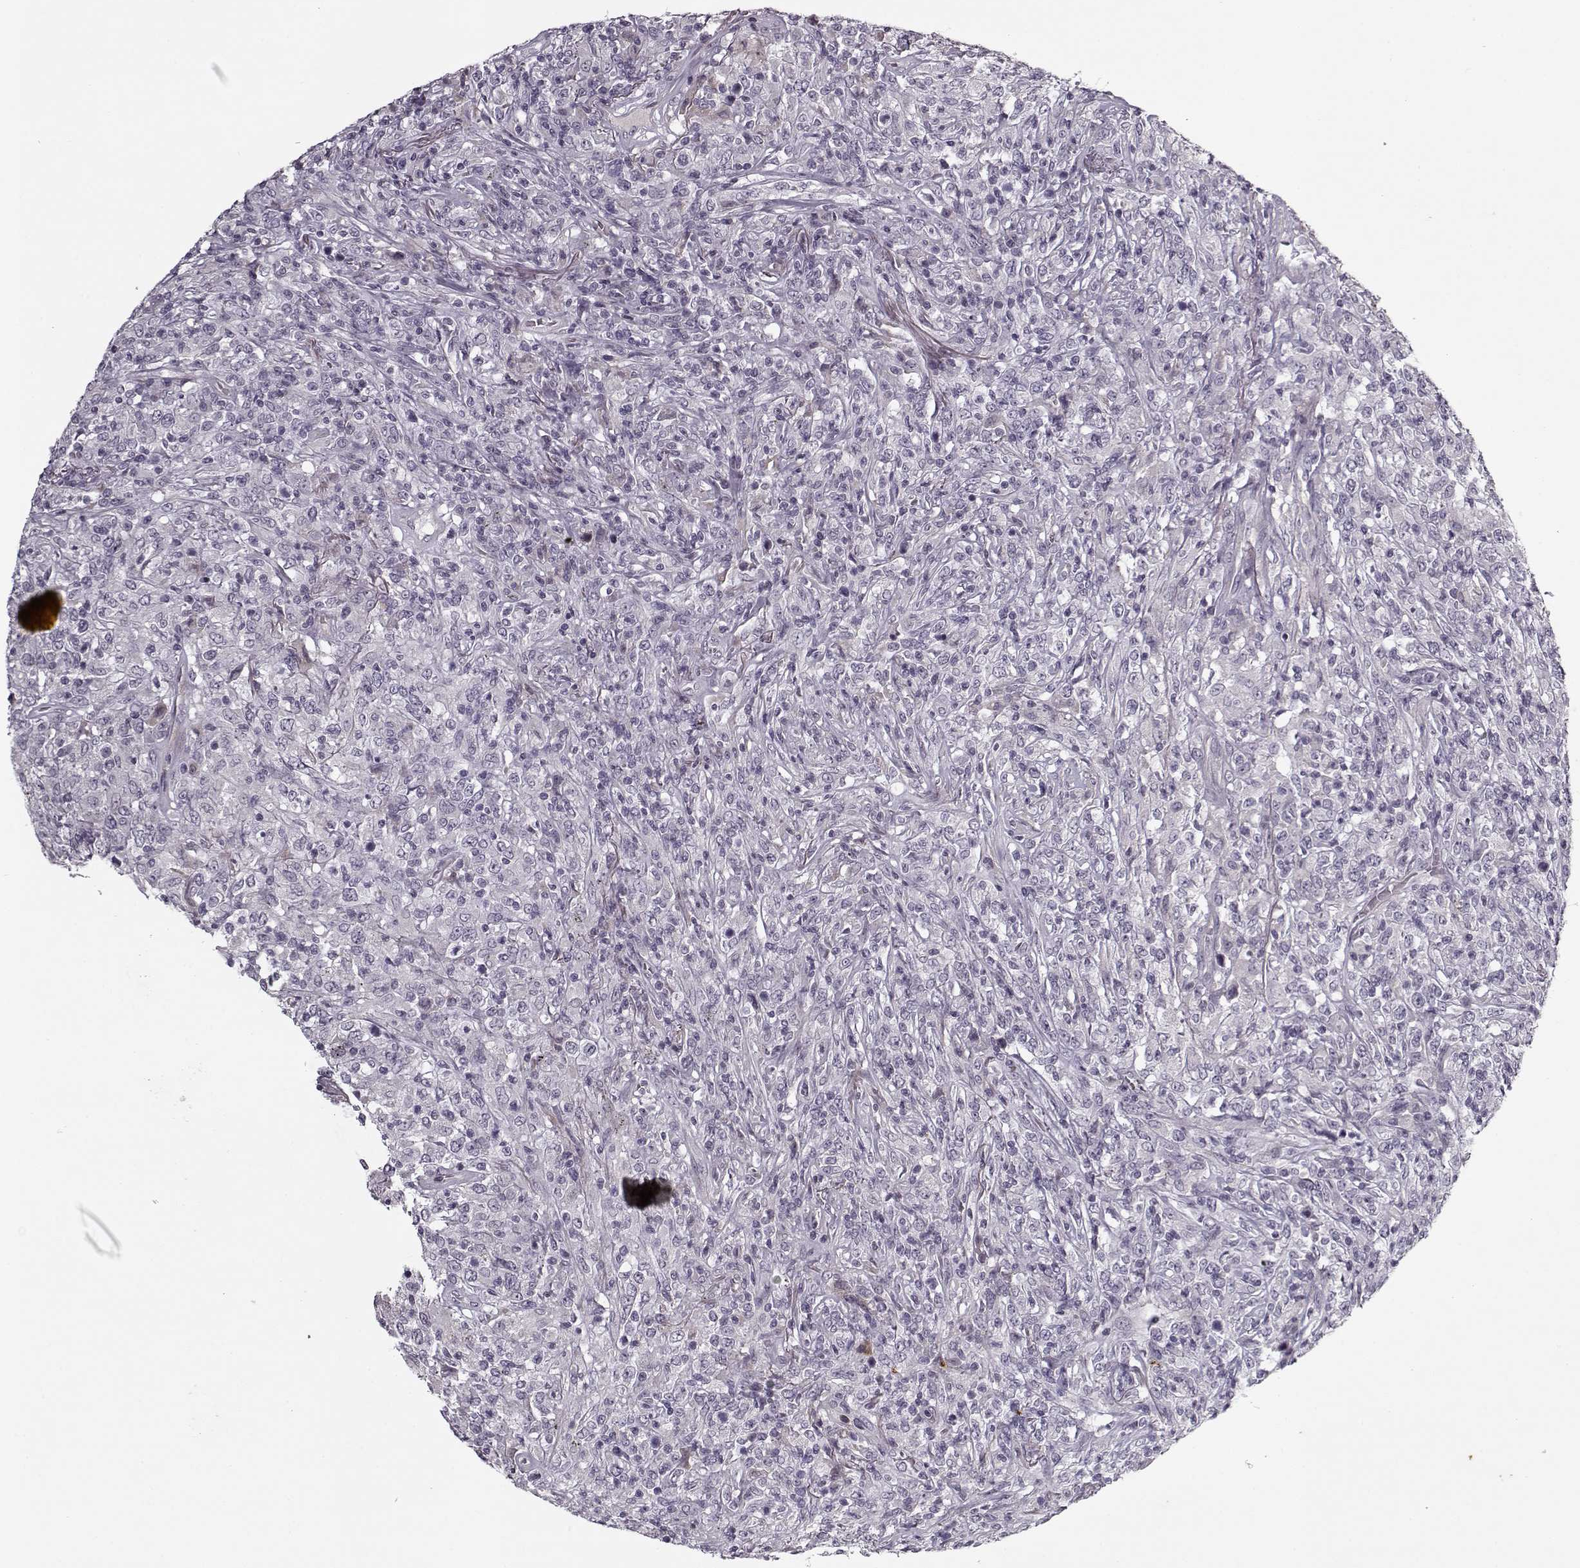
{"staining": {"intensity": "negative", "quantity": "none", "location": "none"}, "tissue": "lymphoma", "cell_type": "Tumor cells", "image_type": "cancer", "snomed": [{"axis": "morphology", "description": "Malignant lymphoma, non-Hodgkin's type, High grade"}, {"axis": "topography", "description": "Lung"}], "caption": "Immunohistochemistry image of neoplastic tissue: high-grade malignant lymphoma, non-Hodgkin's type stained with DAB (3,3'-diaminobenzidine) demonstrates no significant protein staining in tumor cells.", "gene": "KRT9", "patient": {"sex": "male", "age": 79}}